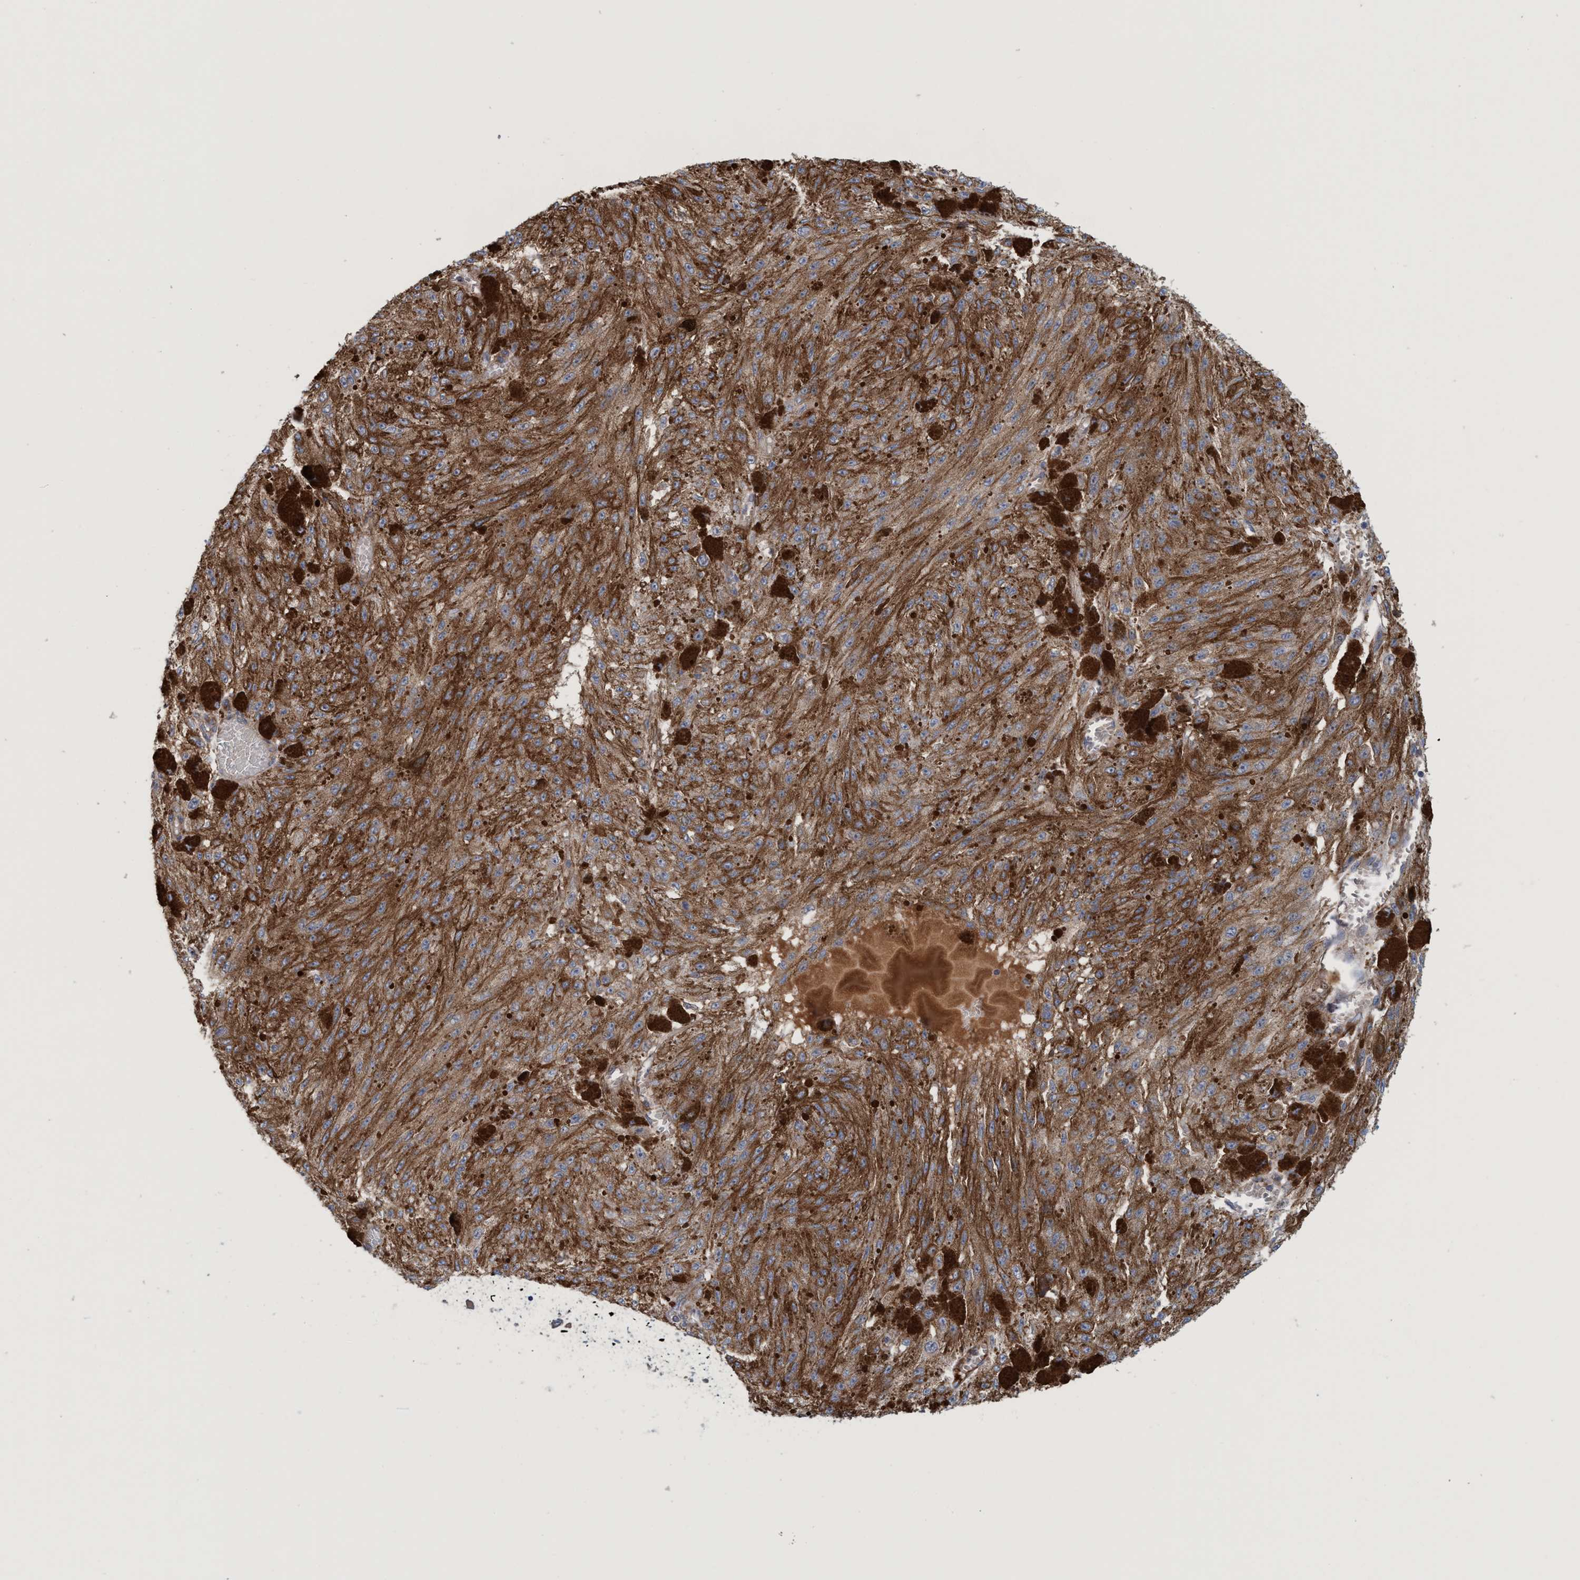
{"staining": {"intensity": "strong", "quantity": ">75%", "location": "cytoplasmic/membranous"}, "tissue": "melanoma", "cell_type": "Tumor cells", "image_type": "cancer", "snomed": [{"axis": "morphology", "description": "Malignant melanoma, NOS"}, {"axis": "topography", "description": "Other"}], "caption": "Protein staining by immunohistochemistry displays strong cytoplasmic/membranous expression in about >75% of tumor cells in melanoma.", "gene": "SPECC1", "patient": {"sex": "male", "age": 79}}